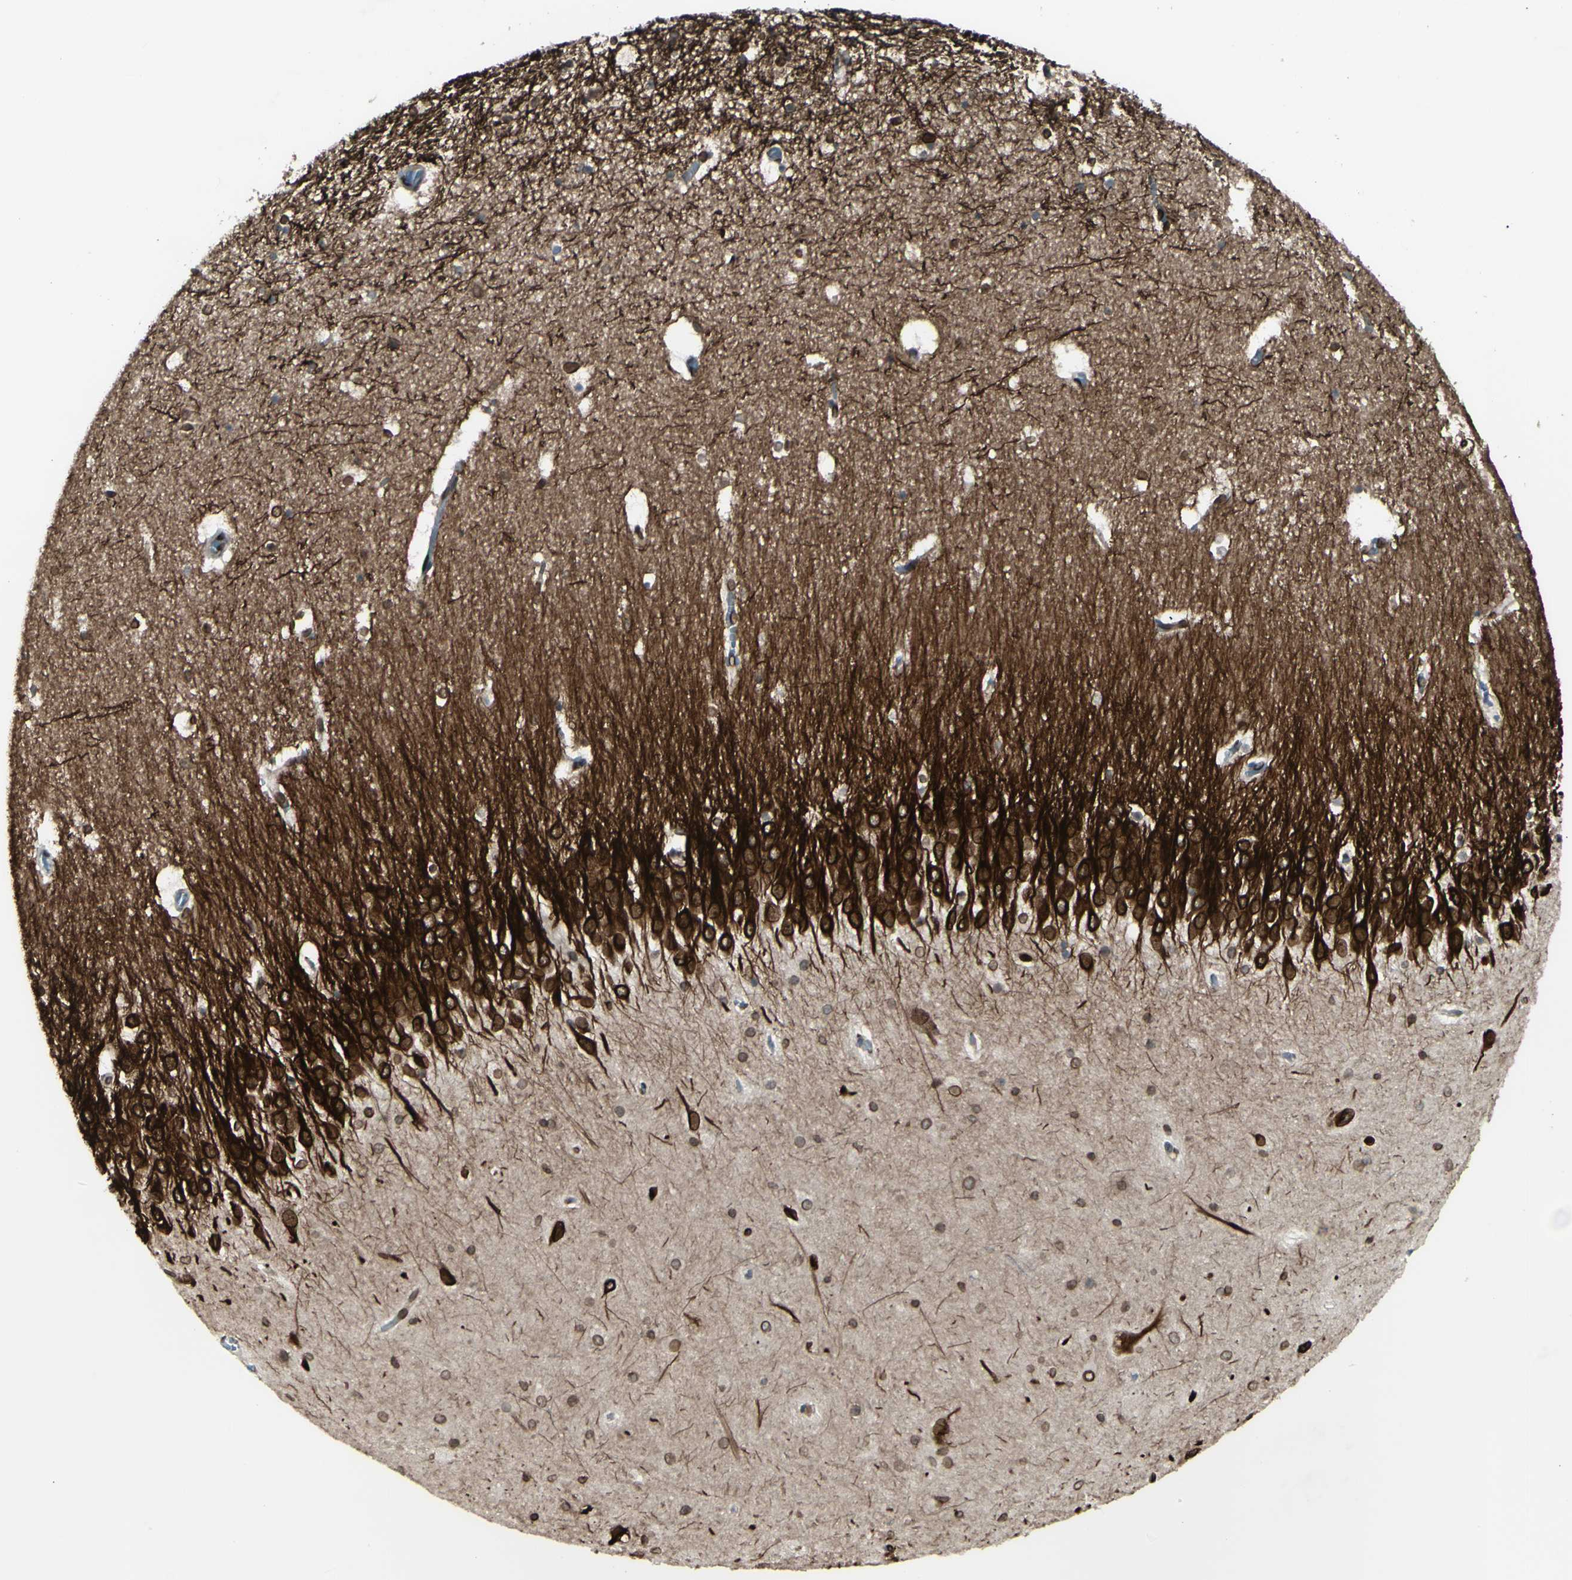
{"staining": {"intensity": "weak", "quantity": "25%-75%", "location": "nuclear"}, "tissue": "hippocampus", "cell_type": "Glial cells", "image_type": "normal", "snomed": [{"axis": "morphology", "description": "Normal tissue, NOS"}, {"axis": "topography", "description": "Hippocampus"}], "caption": "Protein expression analysis of unremarkable human hippocampus reveals weak nuclear staining in about 25%-75% of glial cells.", "gene": "MLF2", "patient": {"sex": "male", "age": 45}}